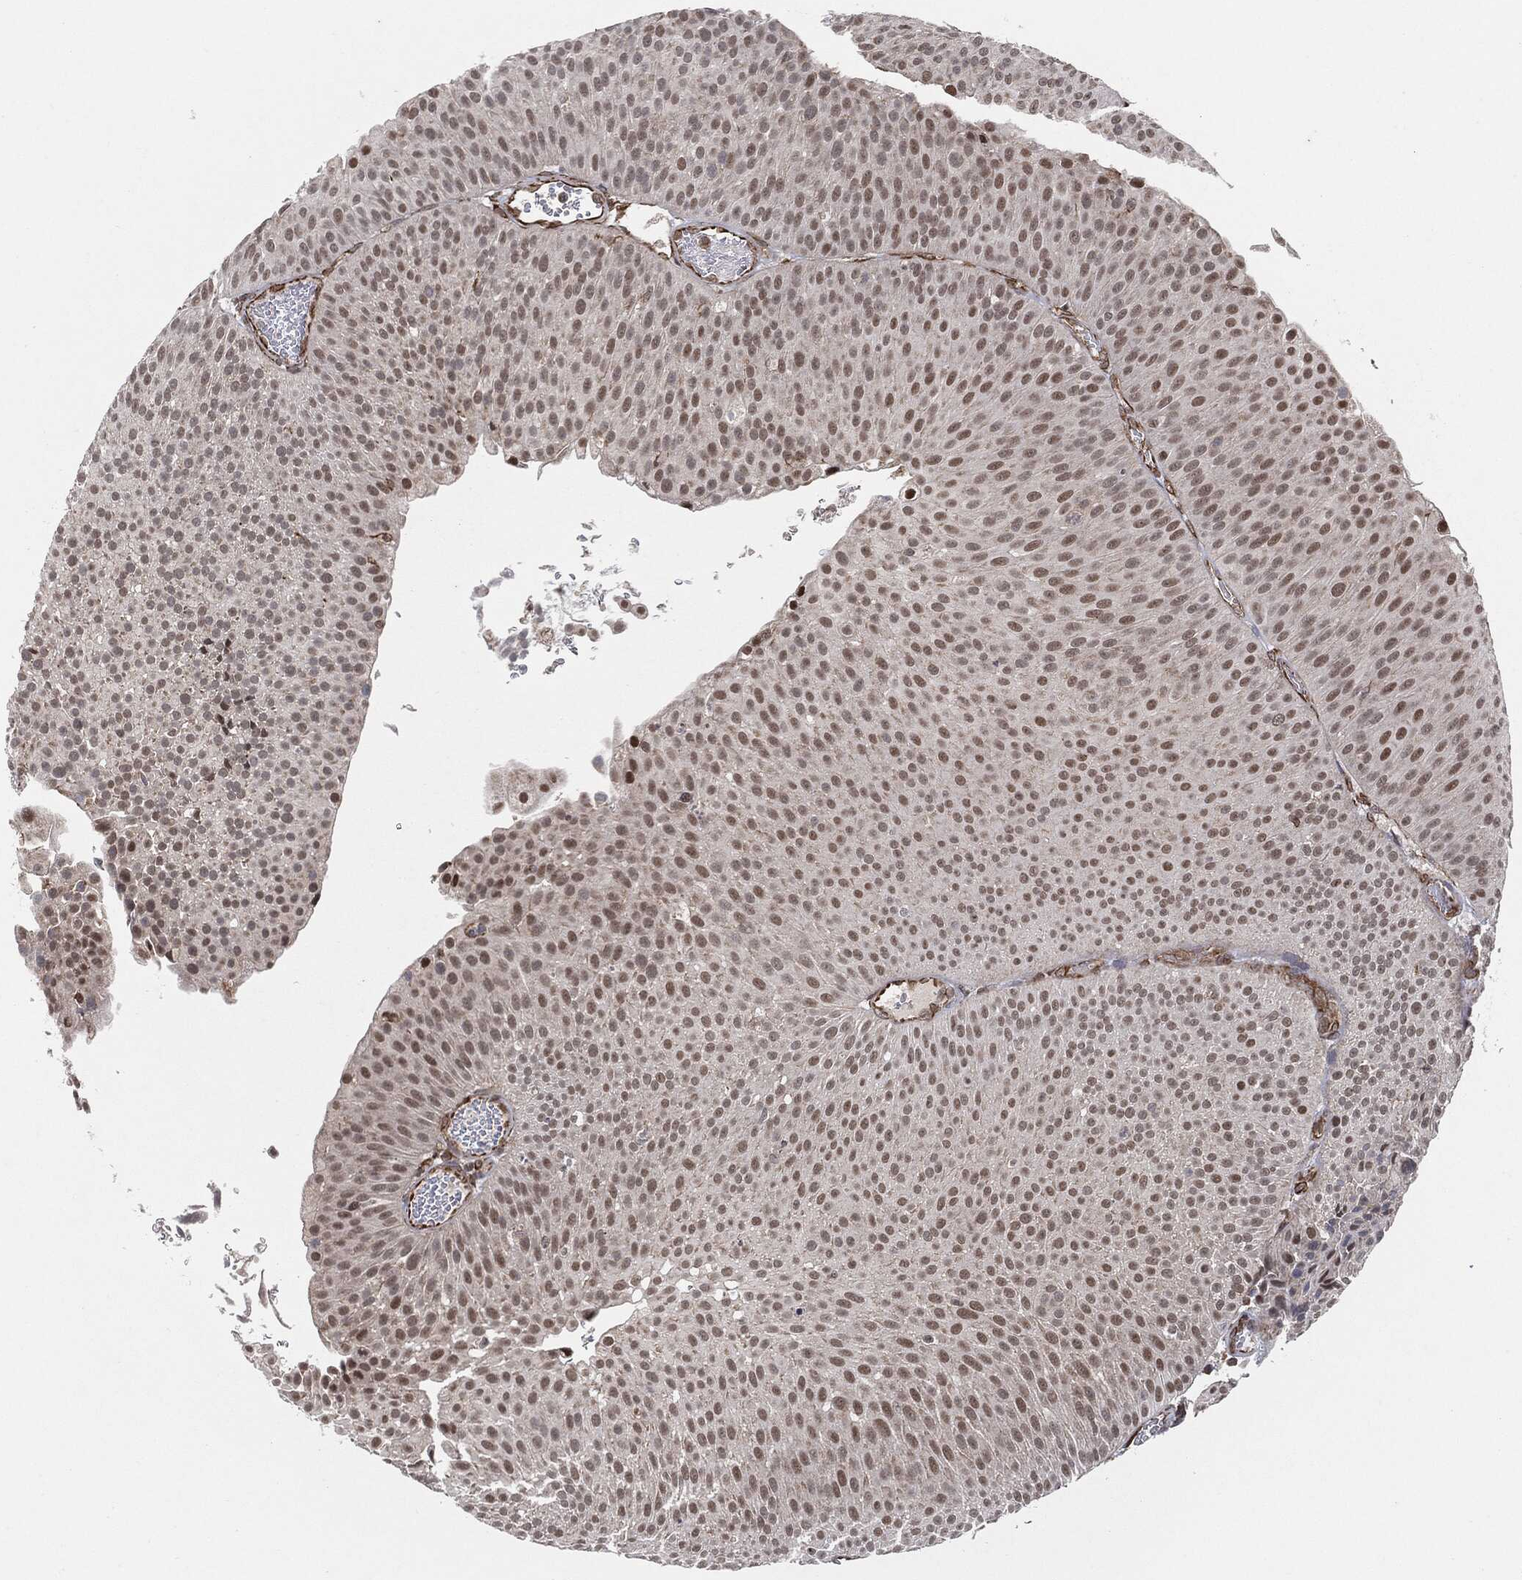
{"staining": {"intensity": "moderate", "quantity": "25%-75%", "location": "nuclear"}, "tissue": "urothelial cancer", "cell_type": "Tumor cells", "image_type": "cancer", "snomed": [{"axis": "morphology", "description": "Urothelial carcinoma, Low grade"}, {"axis": "topography", "description": "Urinary bladder"}], "caption": "Protein analysis of urothelial cancer tissue displays moderate nuclear staining in approximately 25%-75% of tumor cells.", "gene": "TP53RK", "patient": {"sex": "male", "age": 65}}